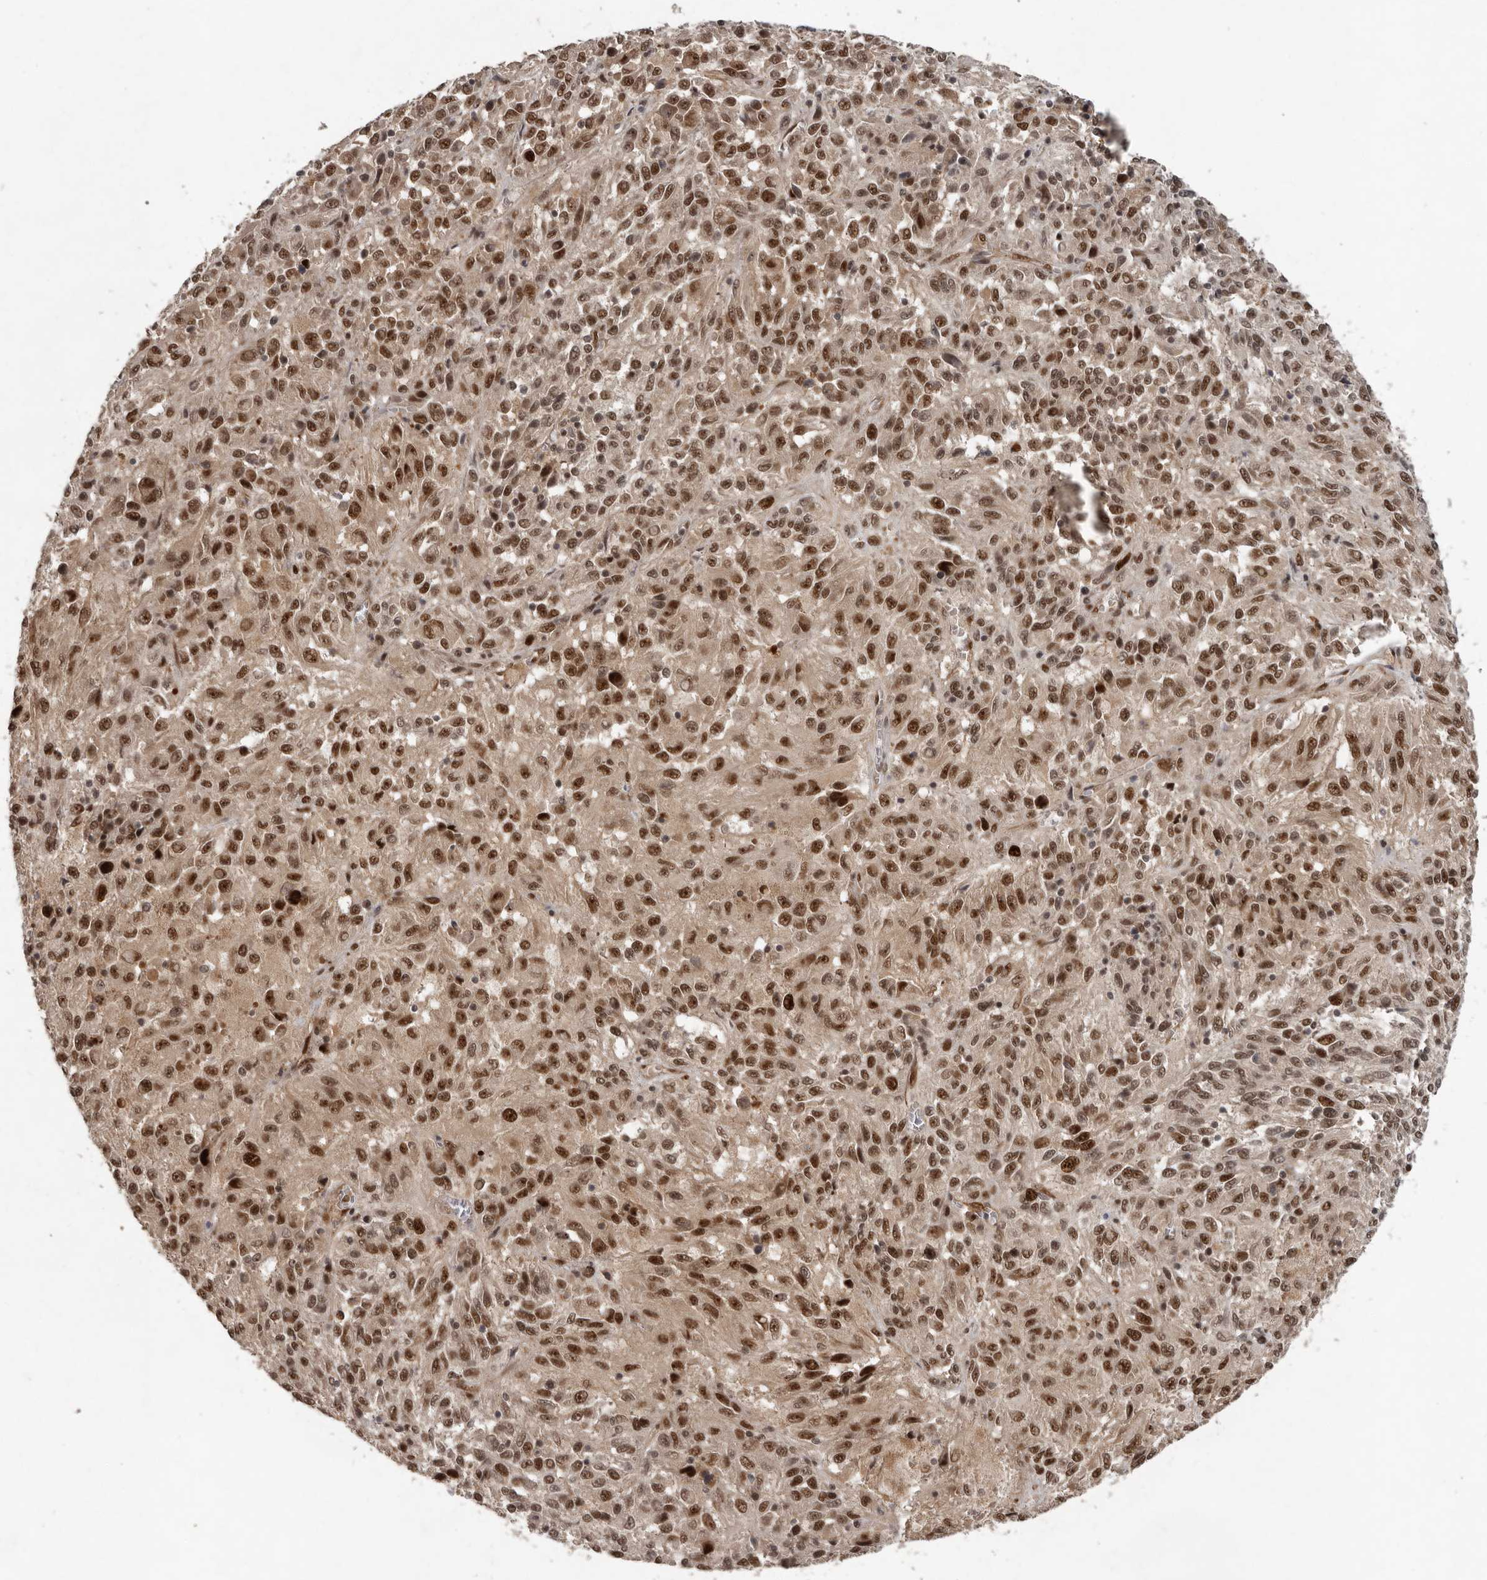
{"staining": {"intensity": "moderate", "quantity": ">75%", "location": "nuclear"}, "tissue": "melanoma", "cell_type": "Tumor cells", "image_type": "cancer", "snomed": [{"axis": "morphology", "description": "Malignant melanoma, Metastatic site"}, {"axis": "topography", "description": "Lung"}], "caption": "Malignant melanoma (metastatic site) stained with IHC reveals moderate nuclear staining in approximately >75% of tumor cells.", "gene": "CDC27", "patient": {"sex": "male", "age": 64}}